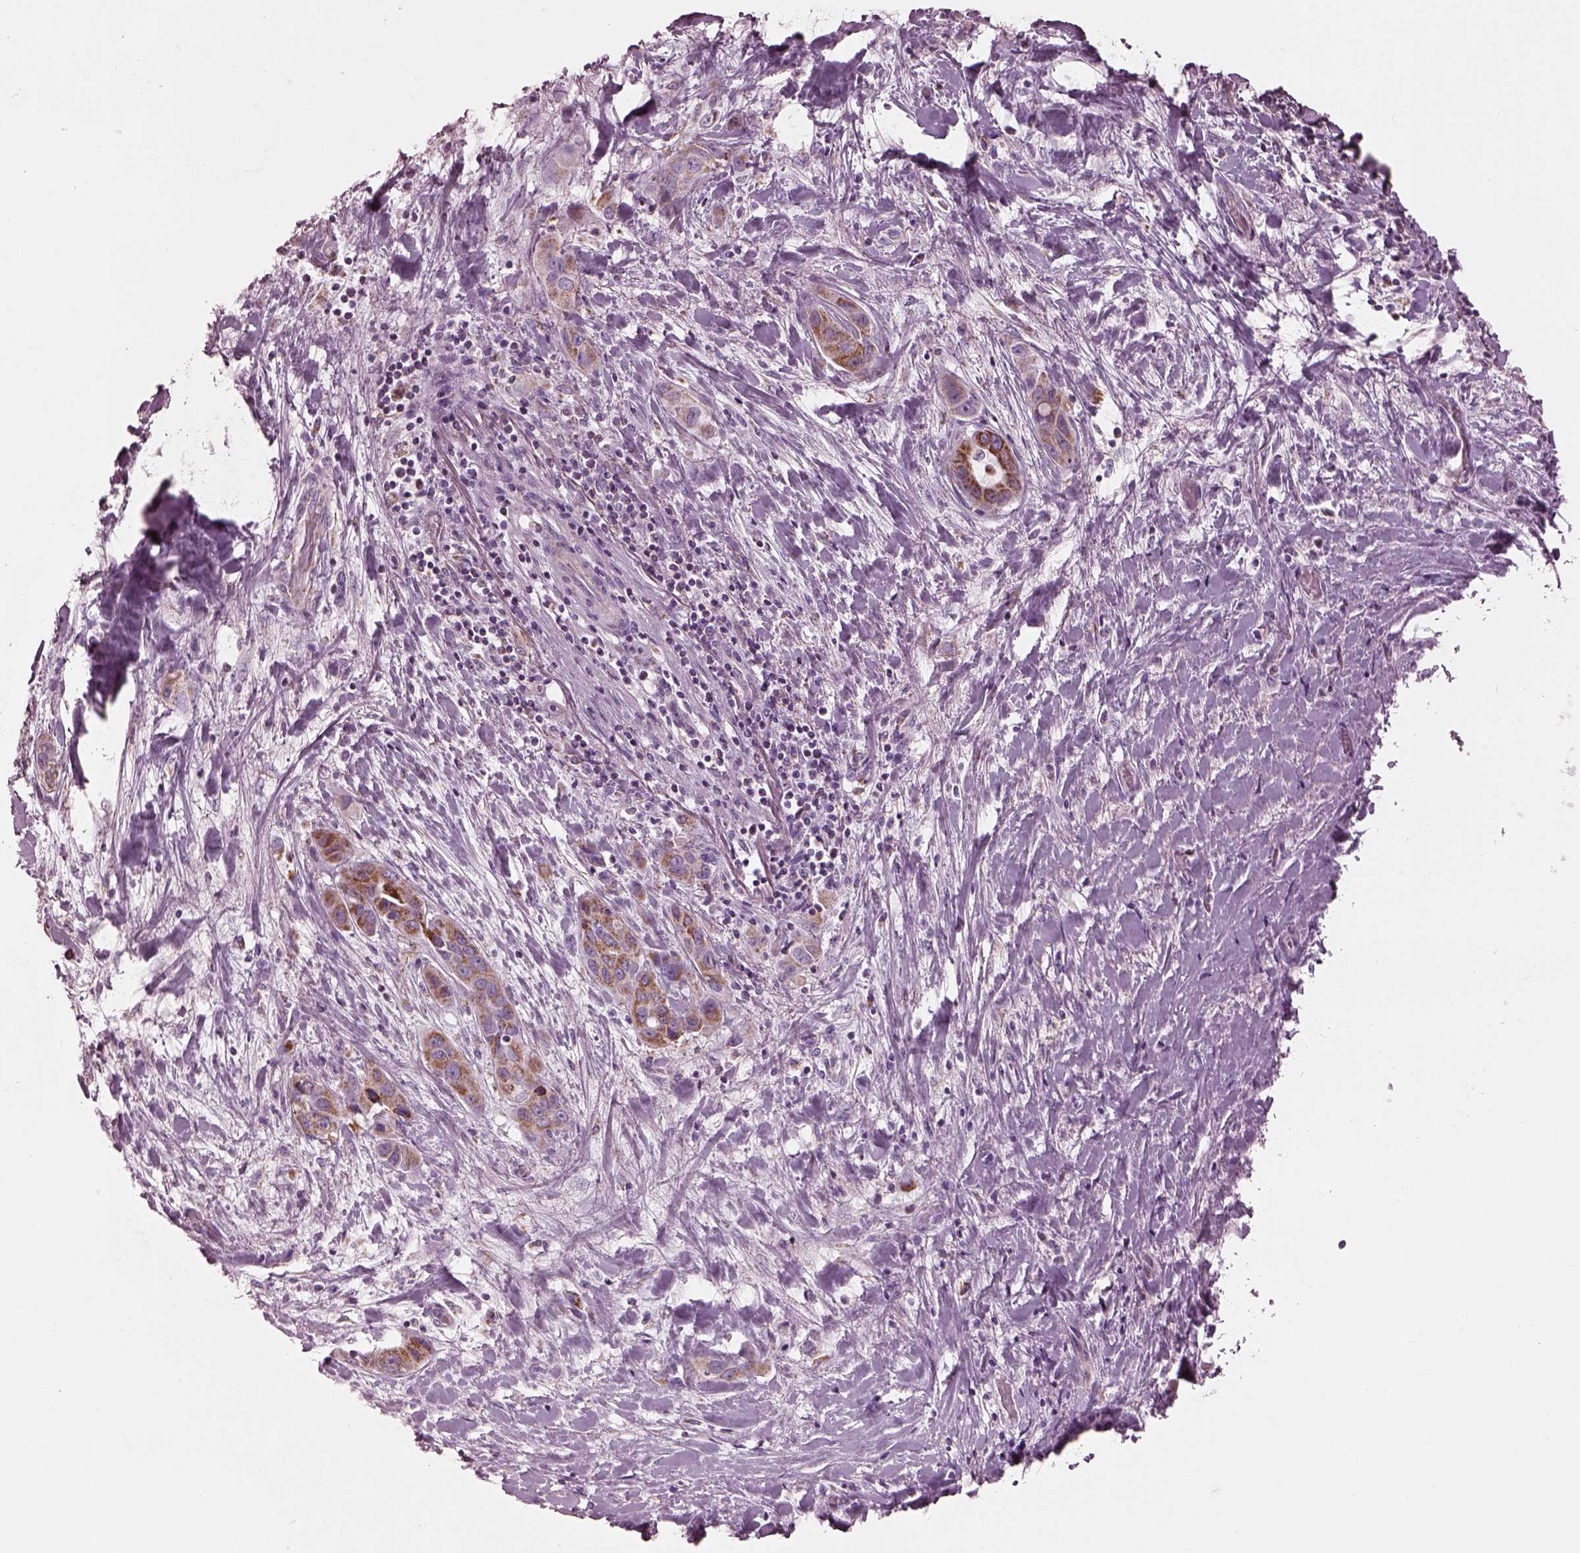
{"staining": {"intensity": "moderate", "quantity": ">75%", "location": "cytoplasmic/membranous"}, "tissue": "liver cancer", "cell_type": "Tumor cells", "image_type": "cancer", "snomed": [{"axis": "morphology", "description": "Cholangiocarcinoma"}, {"axis": "topography", "description": "Liver"}], "caption": "Liver cancer (cholangiocarcinoma) was stained to show a protein in brown. There is medium levels of moderate cytoplasmic/membranous positivity in about >75% of tumor cells. The staining was performed using DAB, with brown indicating positive protein expression. Nuclei are stained blue with hematoxylin.", "gene": "ATP5MF", "patient": {"sex": "female", "age": 52}}